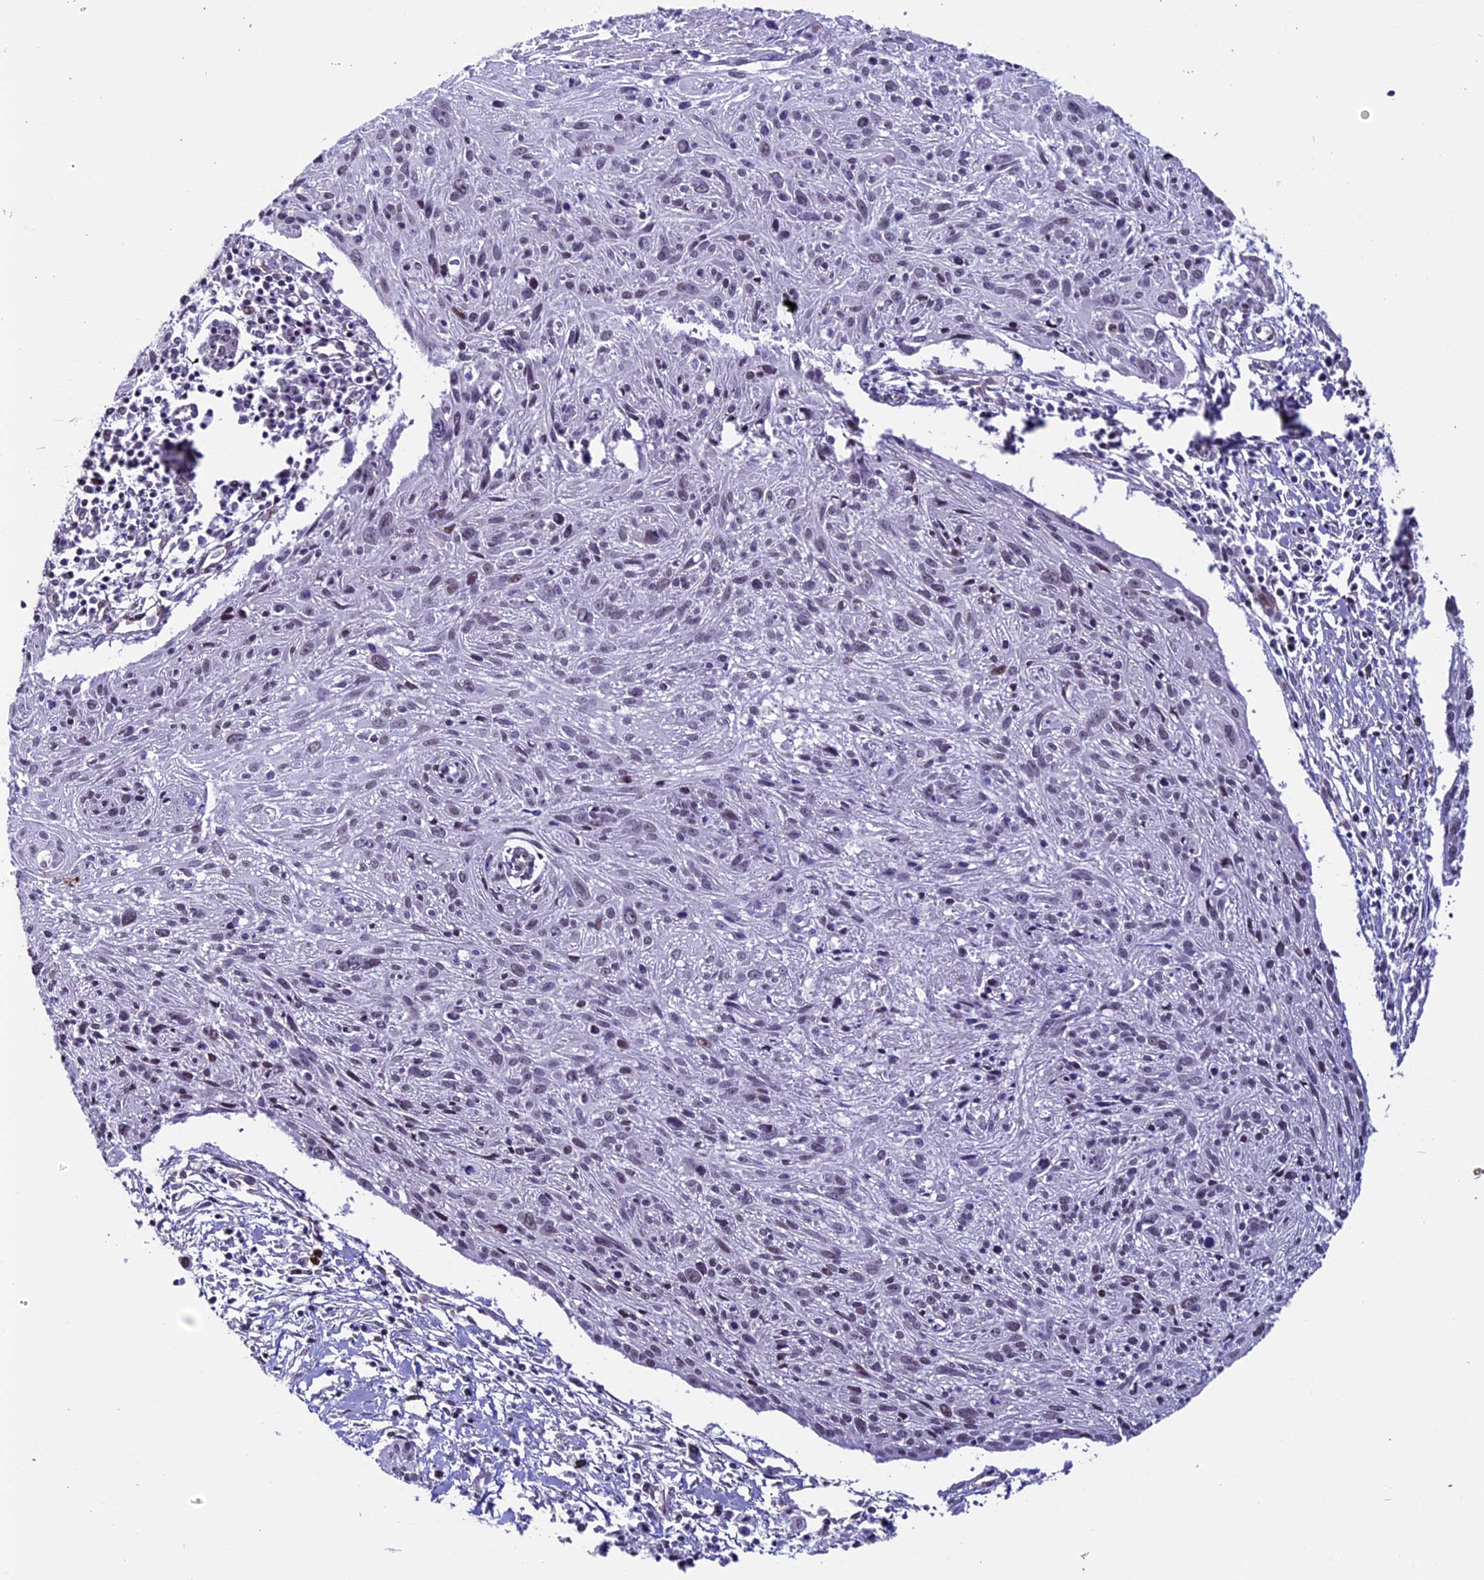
{"staining": {"intensity": "weak", "quantity": "25%-75%", "location": "nuclear"}, "tissue": "cervical cancer", "cell_type": "Tumor cells", "image_type": "cancer", "snomed": [{"axis": "morphology", "description": "Squamous cell carcinoma, NOS"}, {"axis": "topography", "description": "Cervix"}], "caption": "Immunohistochemistry (IHC) photomicrograph of neoplastic tissue: cervical cancer stained using immunohistochemistry (IHC) displays low levels of weak protein expression localized specifically in the nuclear of tumor cells, appearing as a nuclear brown color.", "gene": "TMEM171", "patient": {"sex": "female", "age": 51}}